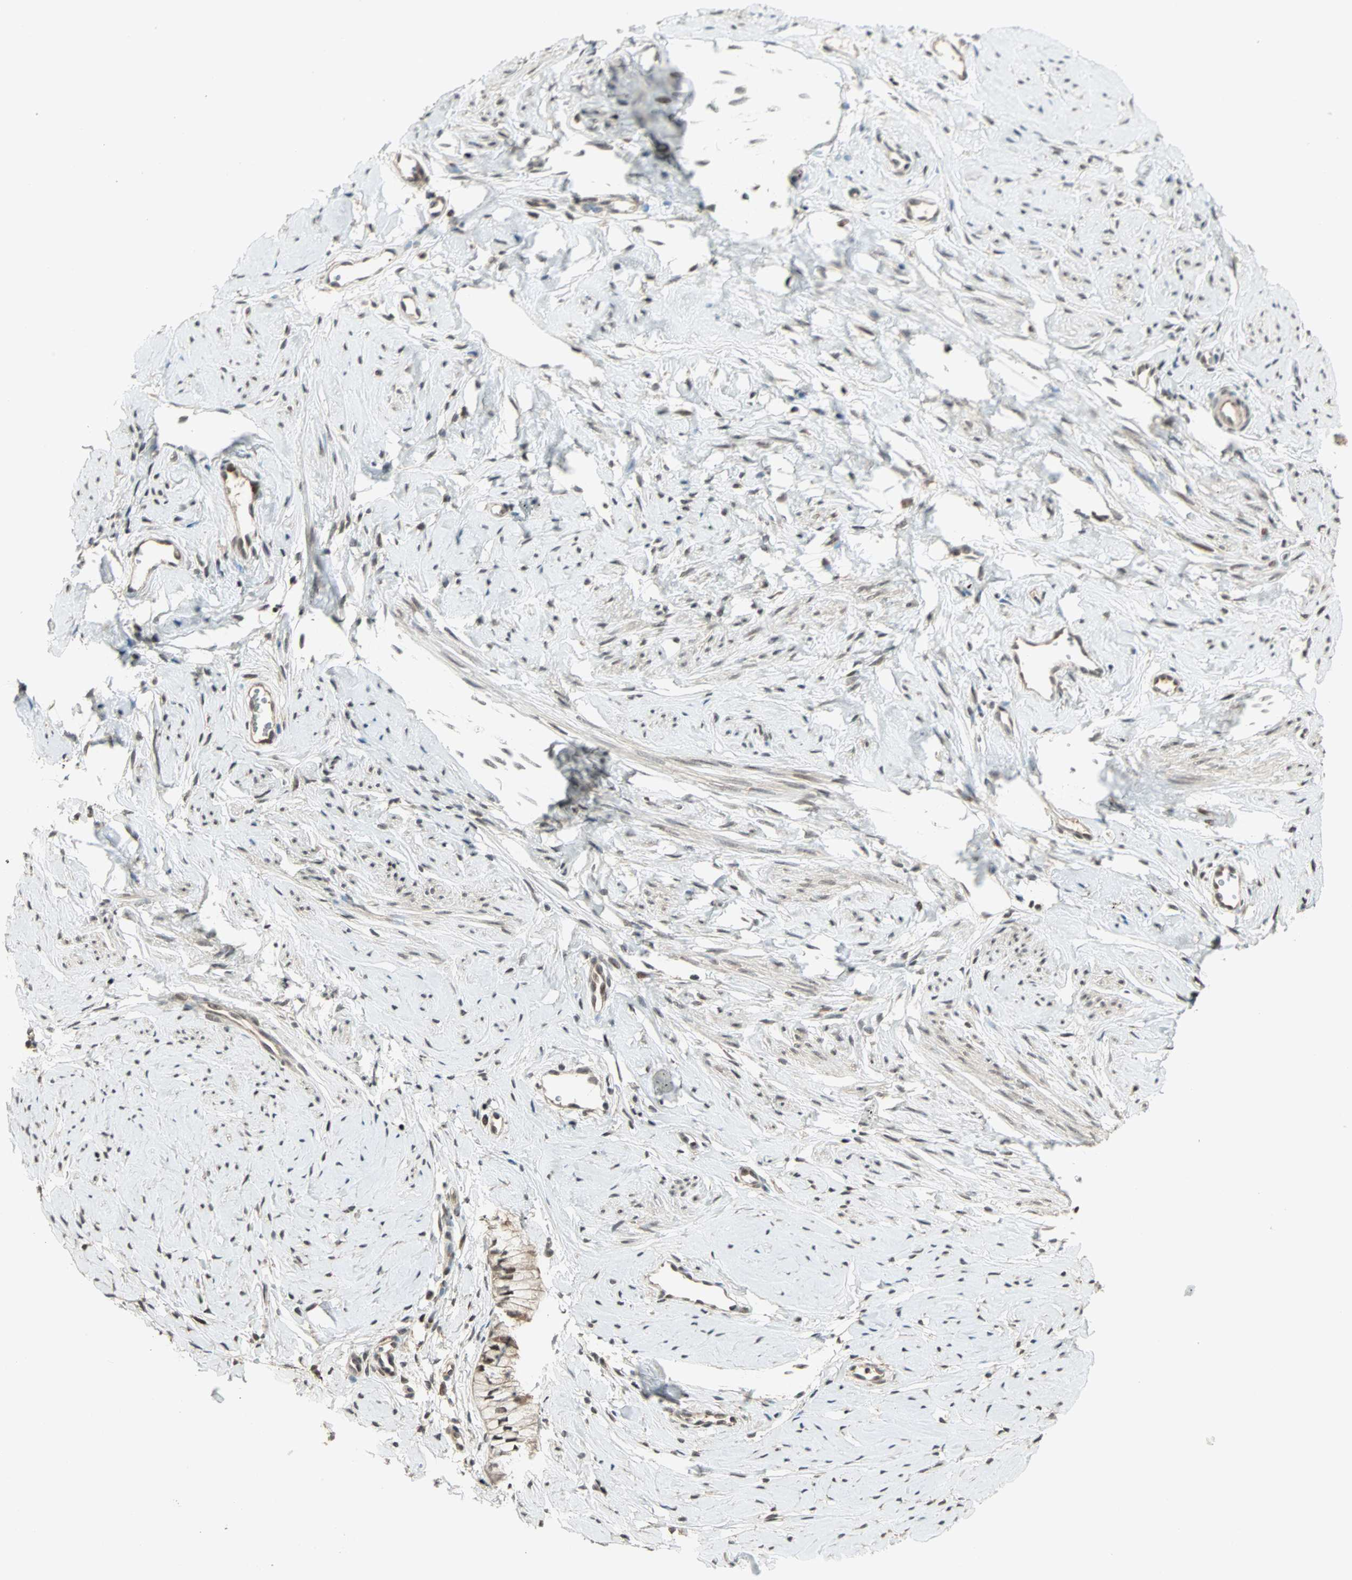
{"staining": {"intensity": "moderate", "quantity": ">75%", "location": "nuclear"}, "tissue": "cervix", "cell_type": "Squamous epithelial cells", "image_type": "normal", "snomed": [{"axis": "morphology", "description": "Normal tissue, NOS"}, {"axis": "topography", "description": "Cervix"}], "caption": "Cervix stained with IHC exhibits moderate nuclear expression in approximately >75% of squamous epithelial cells.", "gene": "ZNF701", "patient": {"sex": "female", "age": 46}}